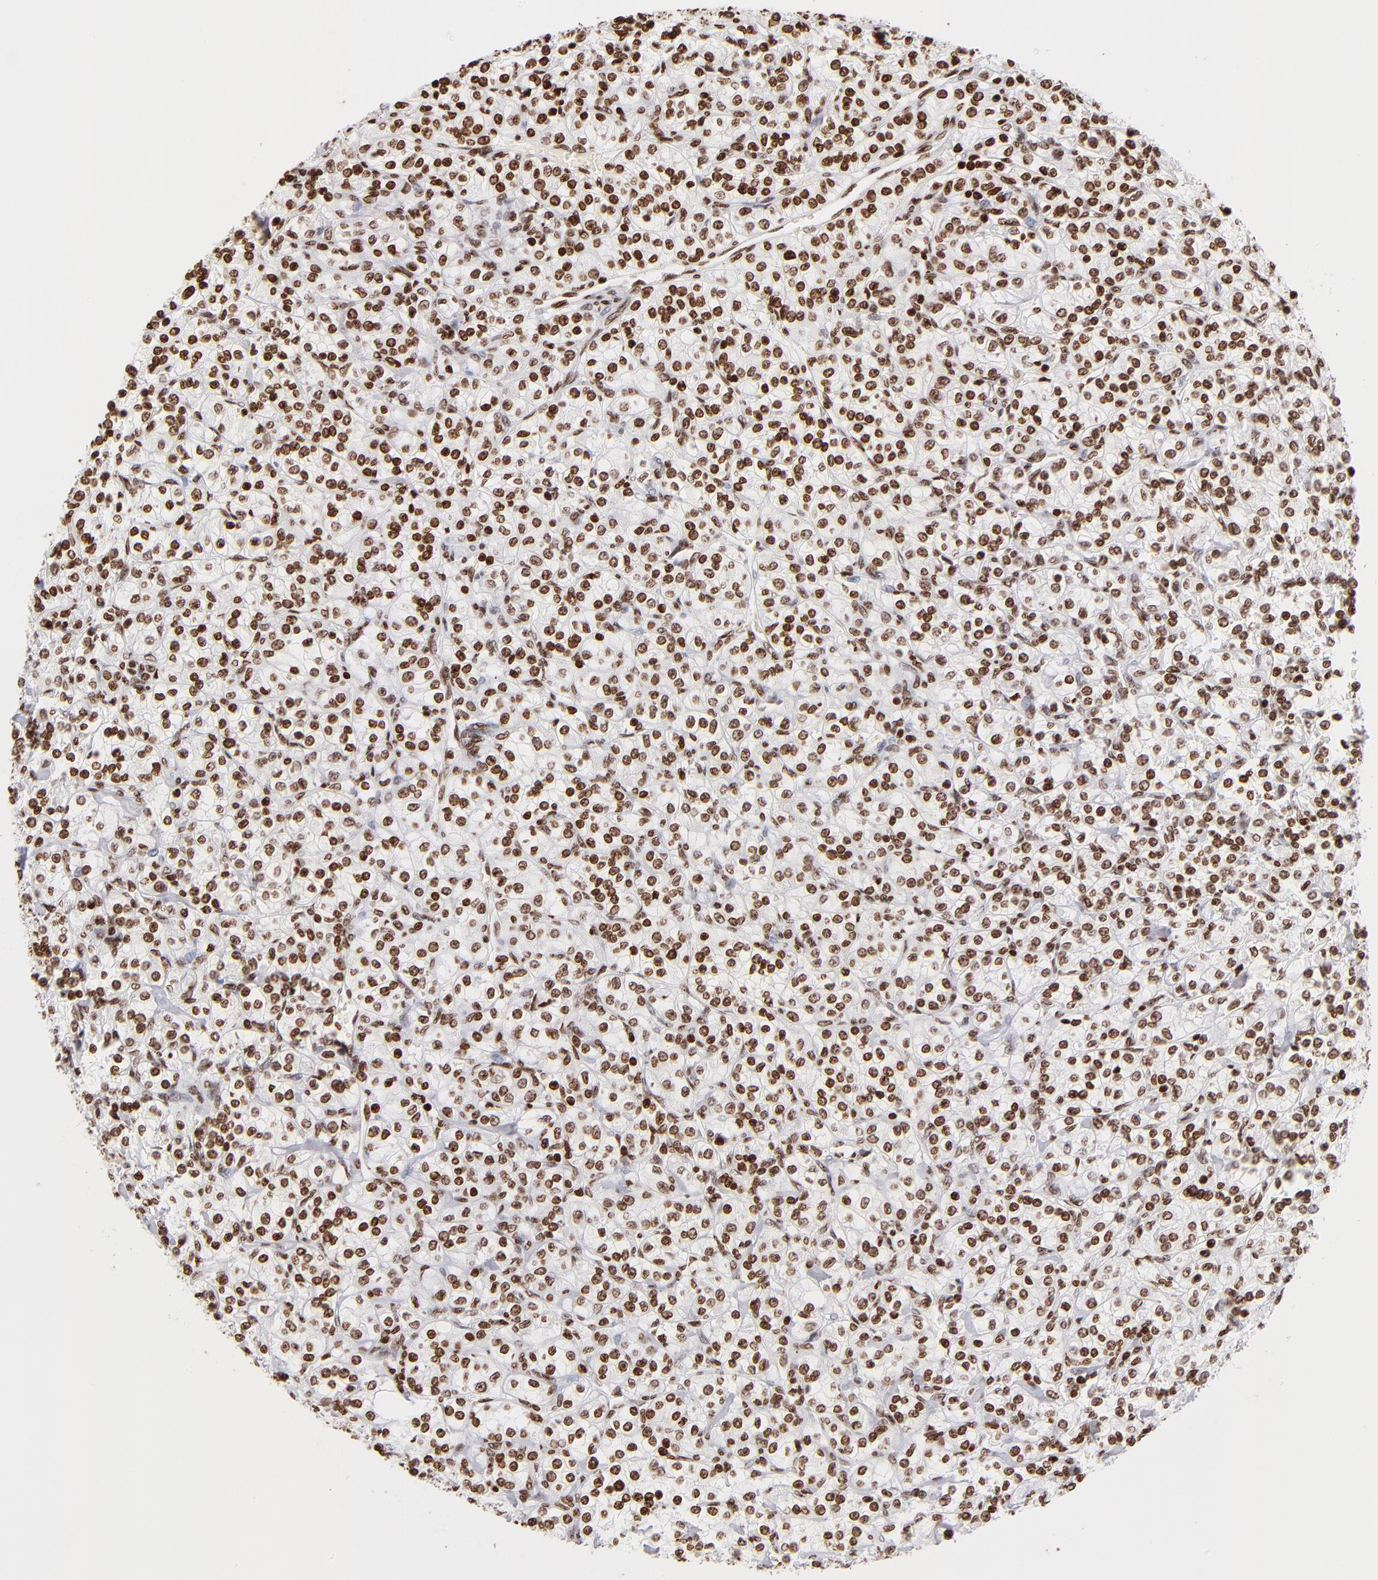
{"staining": {"intensity": "strong", "quantity": ">75%", "location": "nuclear"}, "tissue": "renal cancer", "cell_type": "Tumor cells", "image_type": "cancer", "snomed": [{"axis": "morphology", "description": "Adenocarcinoma, NOS"}, {"axis": "topography", "description": "Kidney"}], "caption": "Protein positivity by immunohistochemistry (IHC) demonstrates strong nuclear expression in approximately >75% of tumor cells in renal cancer.", "gene": "RTL4", "patient": {"sex": "male", "age": 77}}